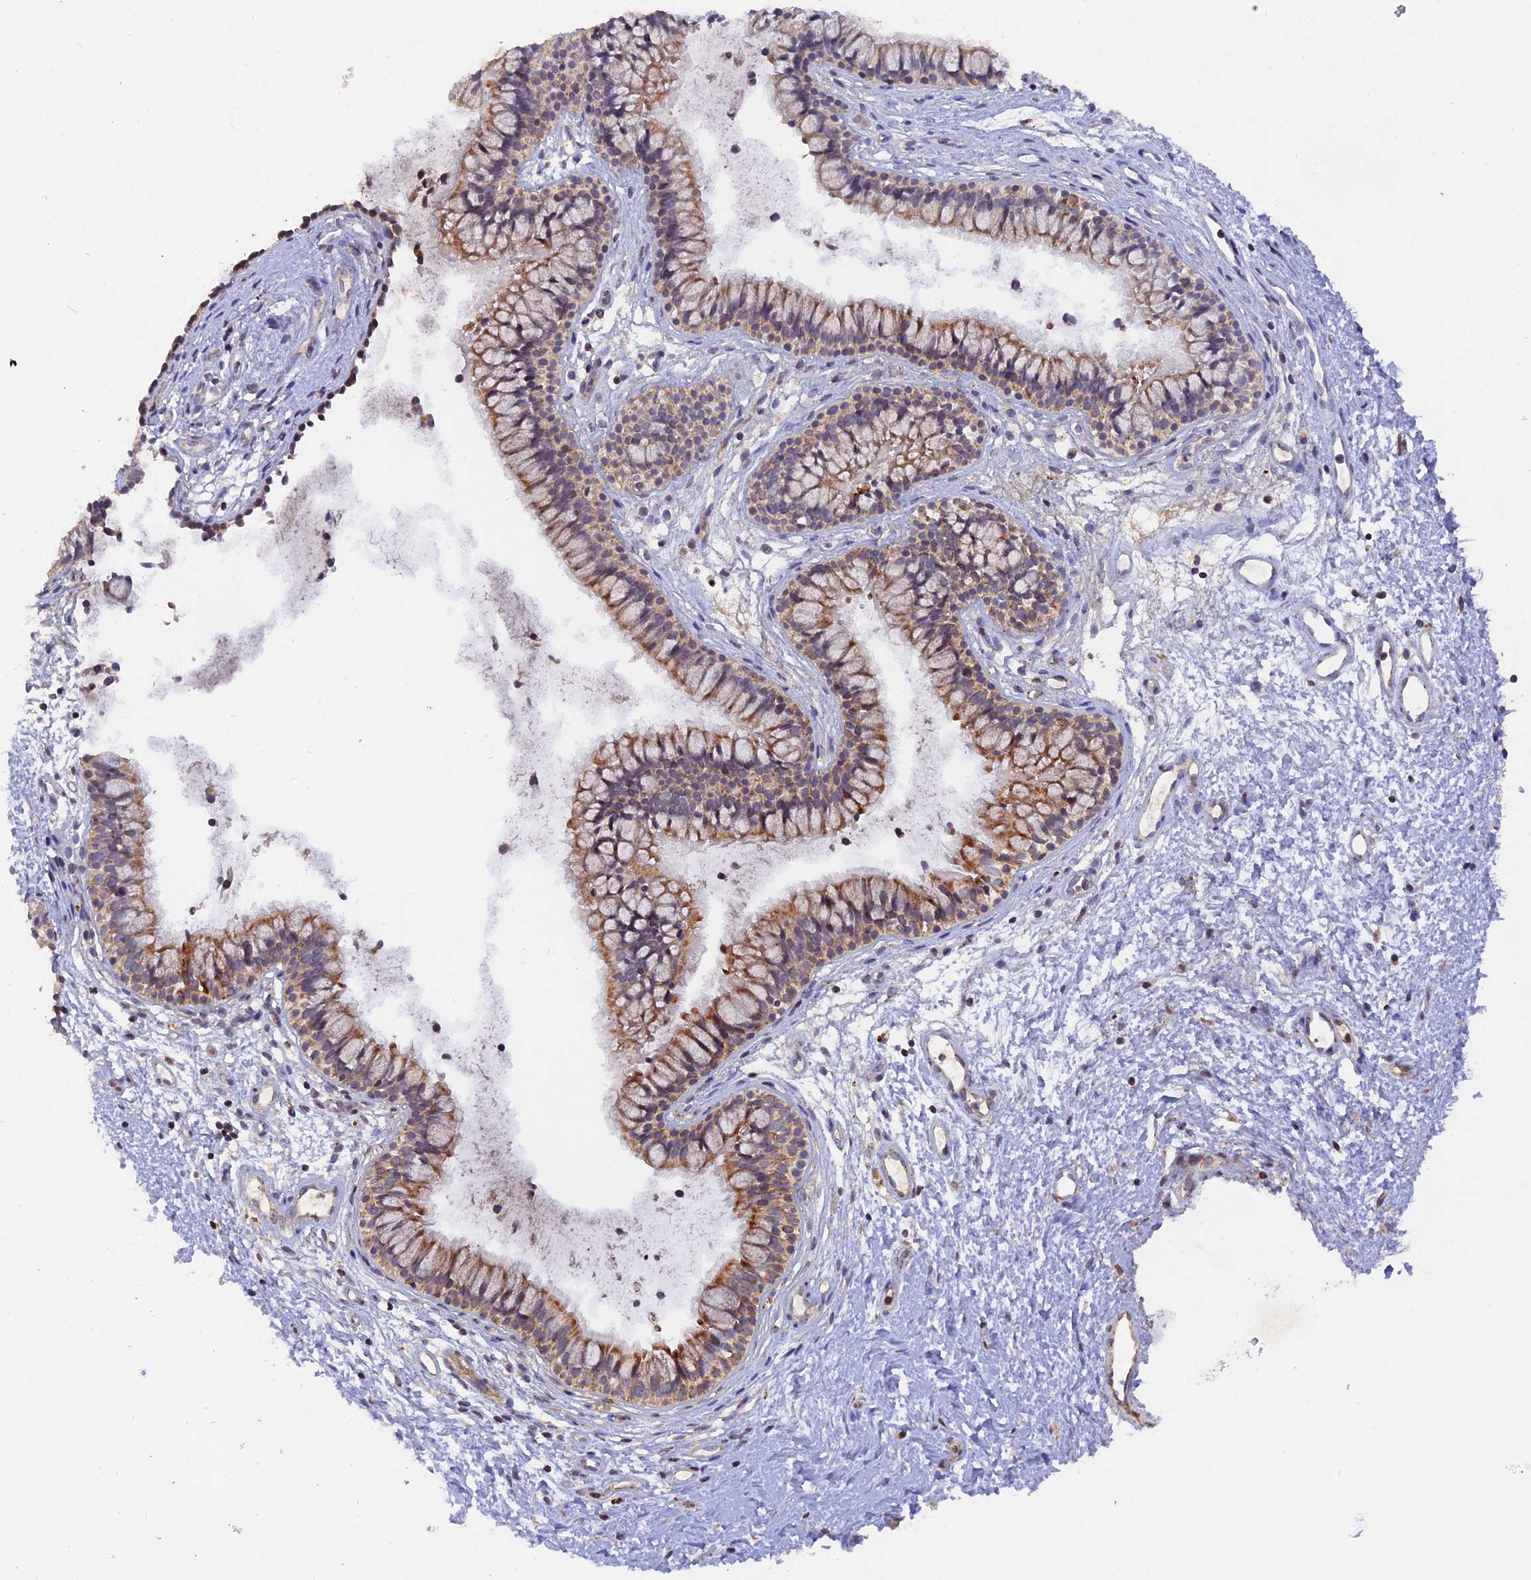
{"staining": {"intensity": "moderate", "quantity": ">75%", "location": "cytoplasmic/membranous"}, "tissue": "nasopharynx", "cell_type": "Respiratory epithelial cells", "image_type": "normal", "snomed": [{"axis": "morphology", "description": "Normal tissue, NOS"}, {"axis": "topography", "description": "Nasopharynx"}], "caption": "There is medium levels of moderate cytoplasmic/membranous staining in respiratory epithelial cells of normal nasopharynx, as demonstrated by immunohistochemical staining (brown color).", "gene": "MPV17L", "patient": {"sex": "male", "age": 82}}